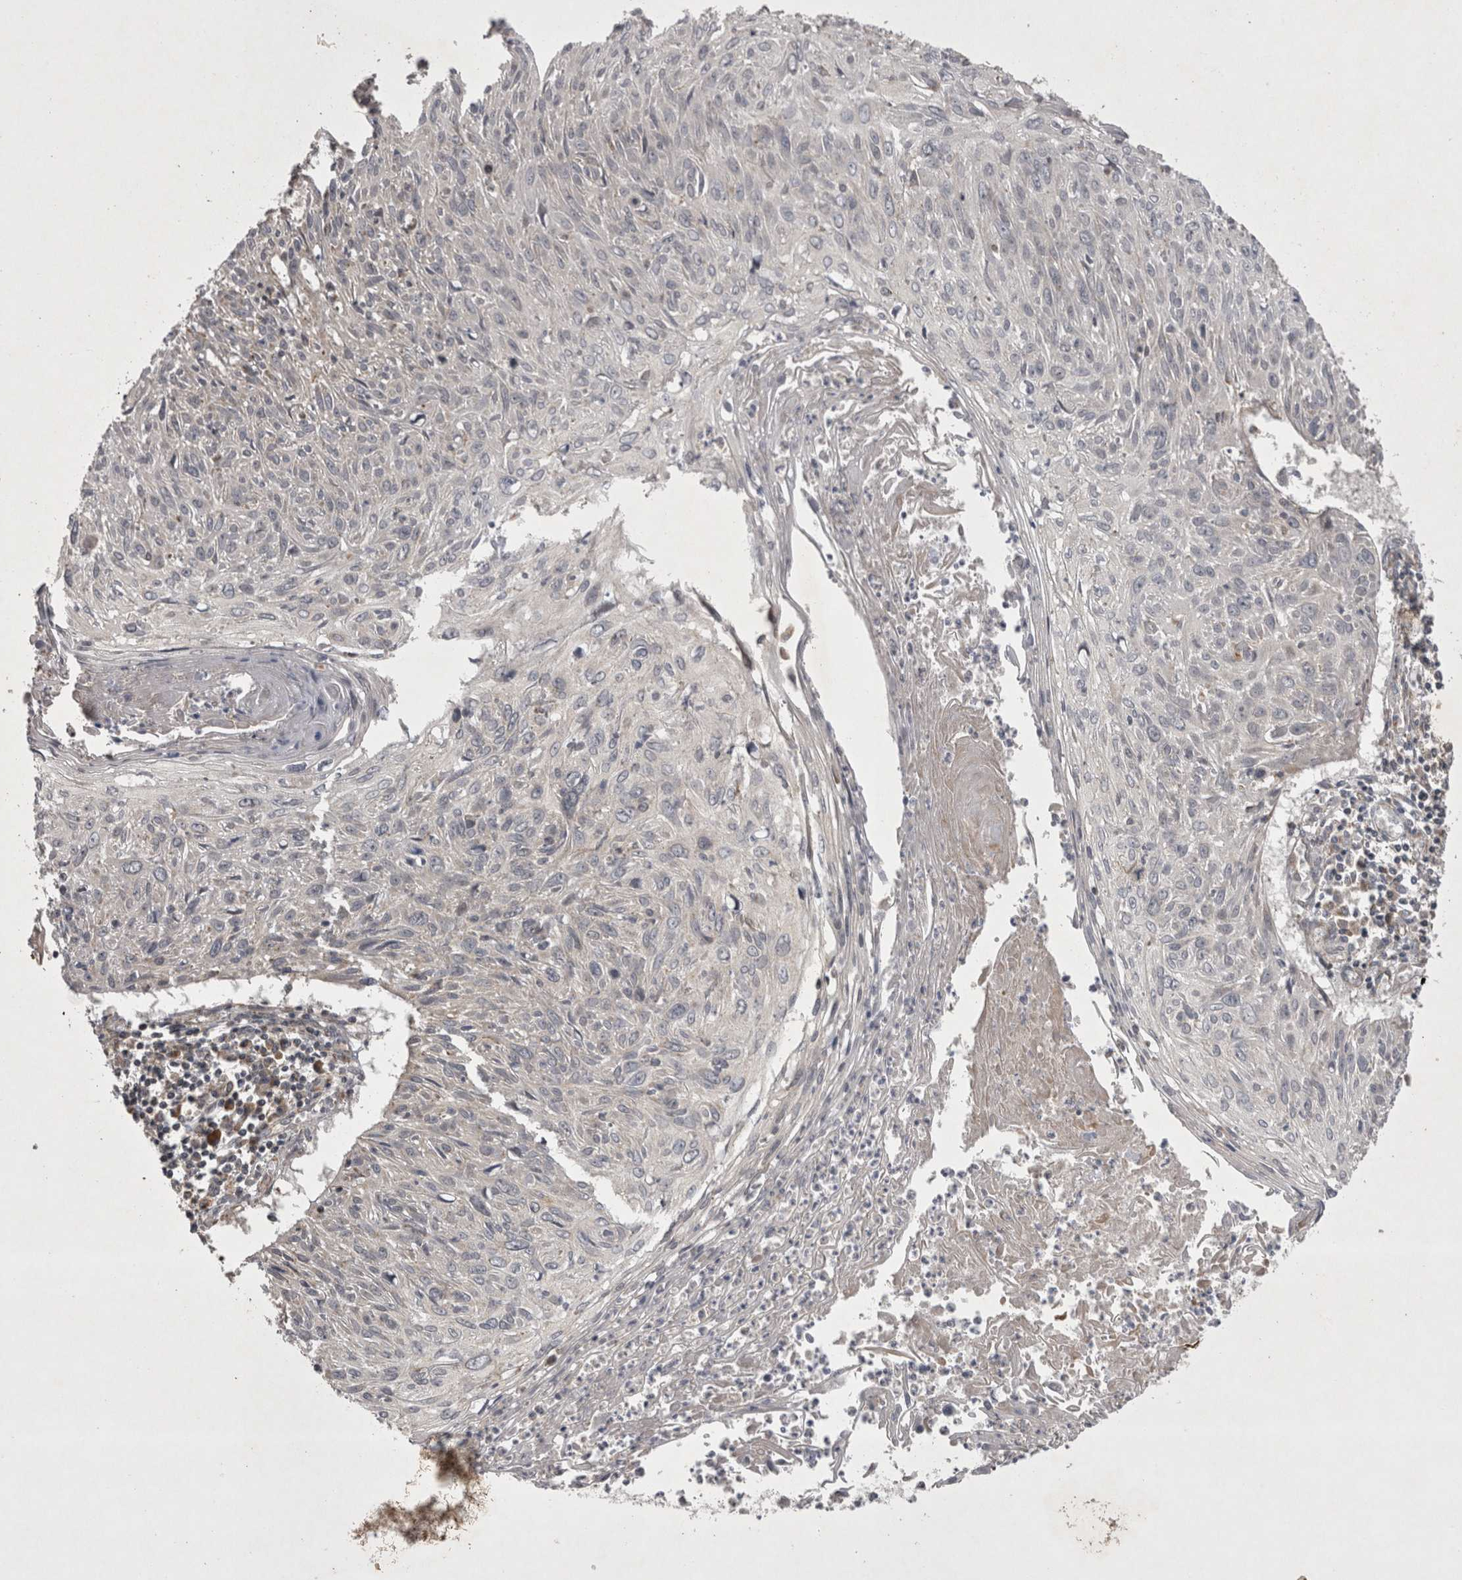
{"staining": {"intensity": "negative", "quantity": "none", "location": "none"}, "tissue": "cervical cancer", "cell_type": "Tumor cells", "image_type": "cancer", "snomed": [{"axis": "morphology", "description": "Squamous cell carcinoma, NOS"}, {"axis": "topography", "description": "Cervix"}], "caption": "Tumor cells are negative for protein expression in human cervical squamous cell carcinoma. (DAB immunohistochemistry (IHC) visualized using brightfield microscopy, high magnification).", "gene": "TSPOAP1", "patient": {"sex": "female", "age": 51}}